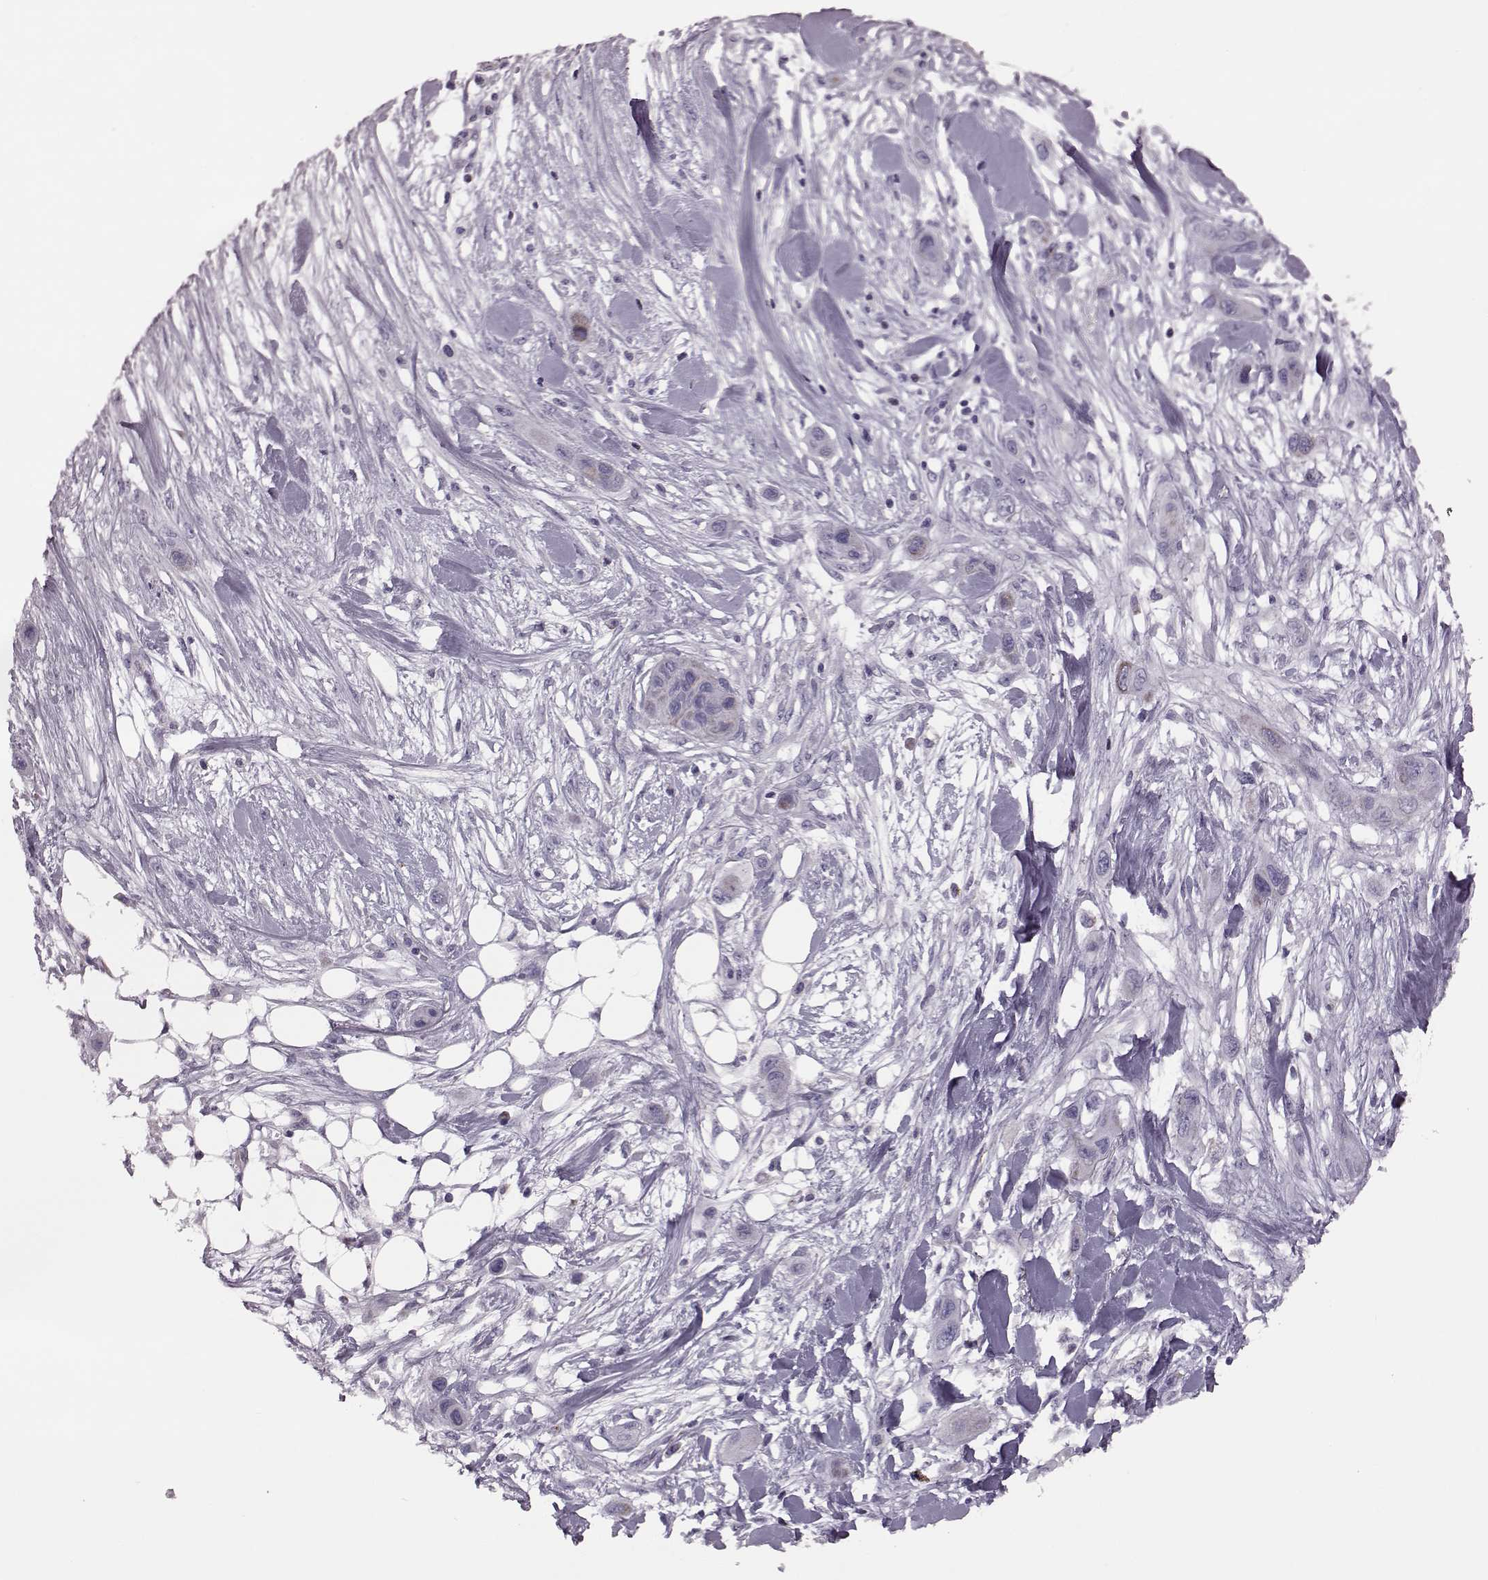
{"staining": {"intensity": "negative", "quantity": "none", "location": "none"}, "tissue": "skin cancer", "cell_type": "Tumor cells", "image_type": "cancer", "snomed": [{"axis": "morphology", "description": "Squamous cell carcinoma, NOS"}, {"axis": "topography", "description": "Skin"}], "caption": "DAB (3,3'-diaminobenzidine) immunohistochemical staining of human skin cancer displays no significant staining in tumor cells. (DAB IHC, high magnification).", "gene": "RIMS2", "patient": {"sex": "male", "age": 79}}